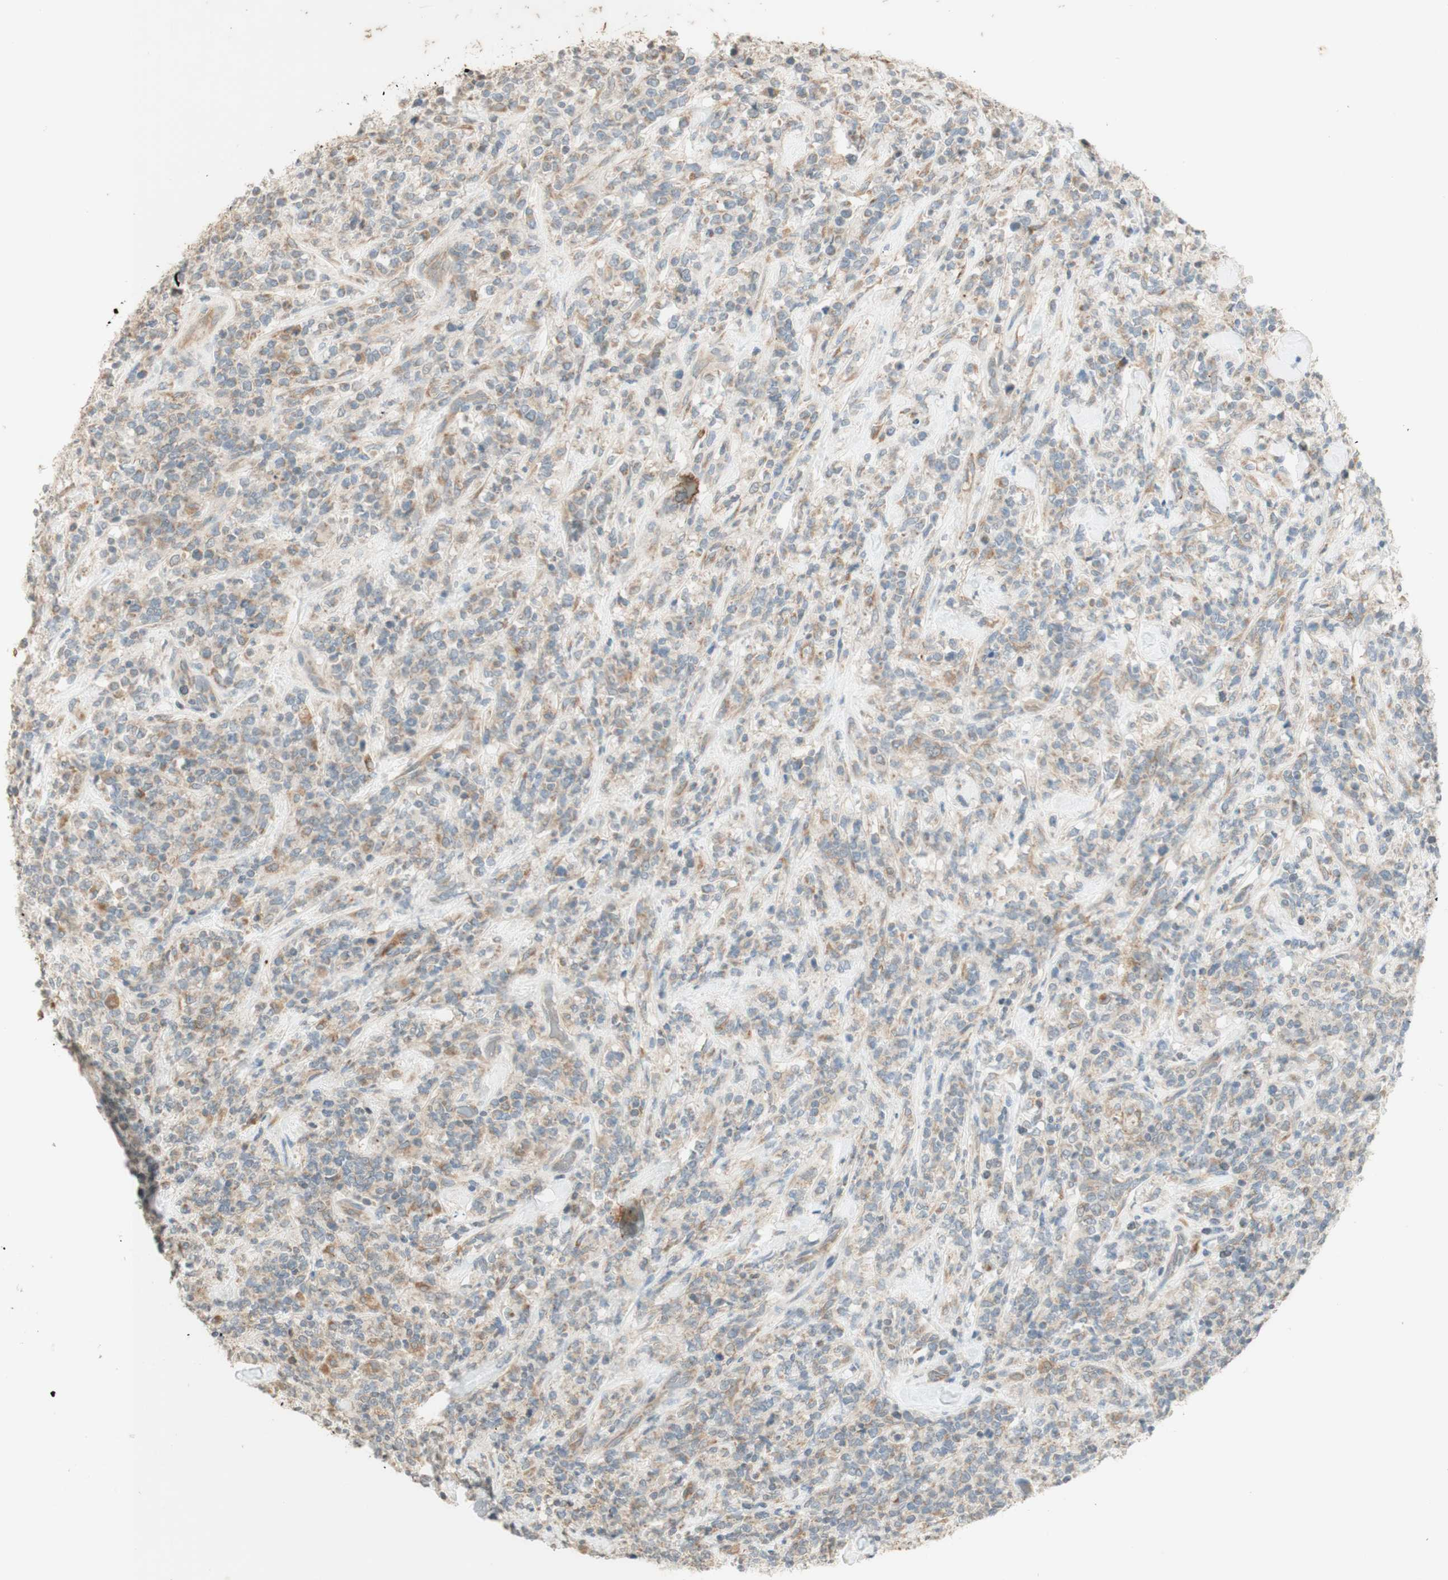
{"staining": {"intensity": "weak", "quantity": "25%-75%", "location": "cytoplasmic/membranous"}, "tissue": "lymphoma", "cell_type": "Tumor cells", "image_type": "cancer", "snomed": [{"axis": "morphology", "description": "Malignant lymphoma, non-Hodgkin's type, High grade"}, {"axis": "topography", "description": "Soft tissue"}], "caption": "A photomicrograph showing weak cytoplasmic/membranous positivity in about 25%-75% of tumor cells in lymphoma, as visualized by brown immunohistochemical staining.", "gene": "CLCN2", "patient": {"sex": "male", "age": 18}}